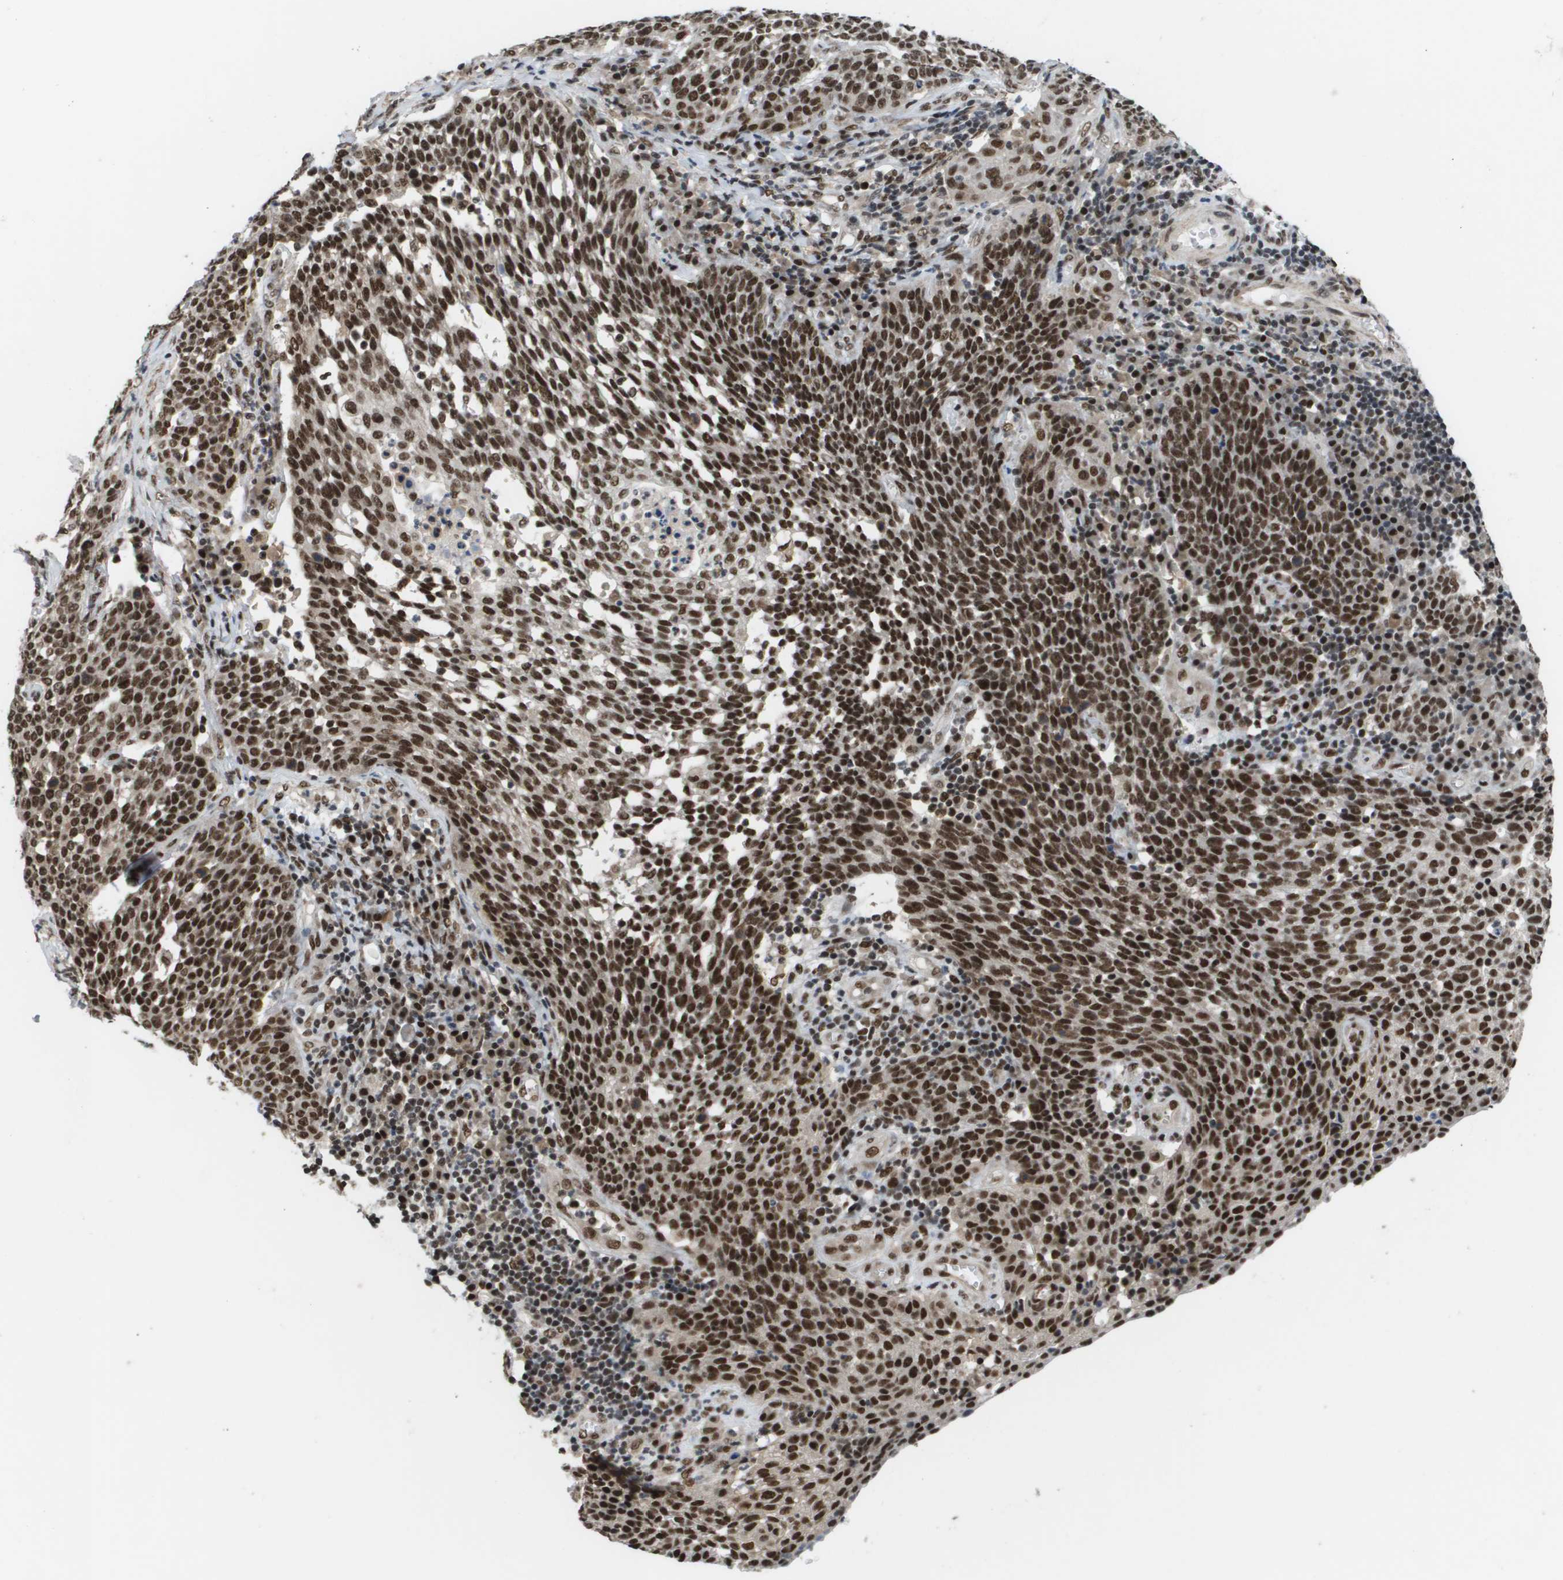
{"staining": {"intensity": "strong", "quantity": ">75%", "location": "nuclear"}, "tissue": "cervical cancer", "cell_type": "Tumor cells", "image_type": "cancer", "snomed": [{"axis": "morphology", "description": "Squamous cell carcinoma, NOS"}, {"axis": "topography", "description": "Cervix"}], "caption": "This histopathology image demonstrates immunohistochemistry (IHC) staining of cervical cancer (squamous cell carcinoma), with high strong nuclear expression in approximately >75% of tumor cells.", "gene": "PRCC", "patient": {"sex": "female", "age": 34}}